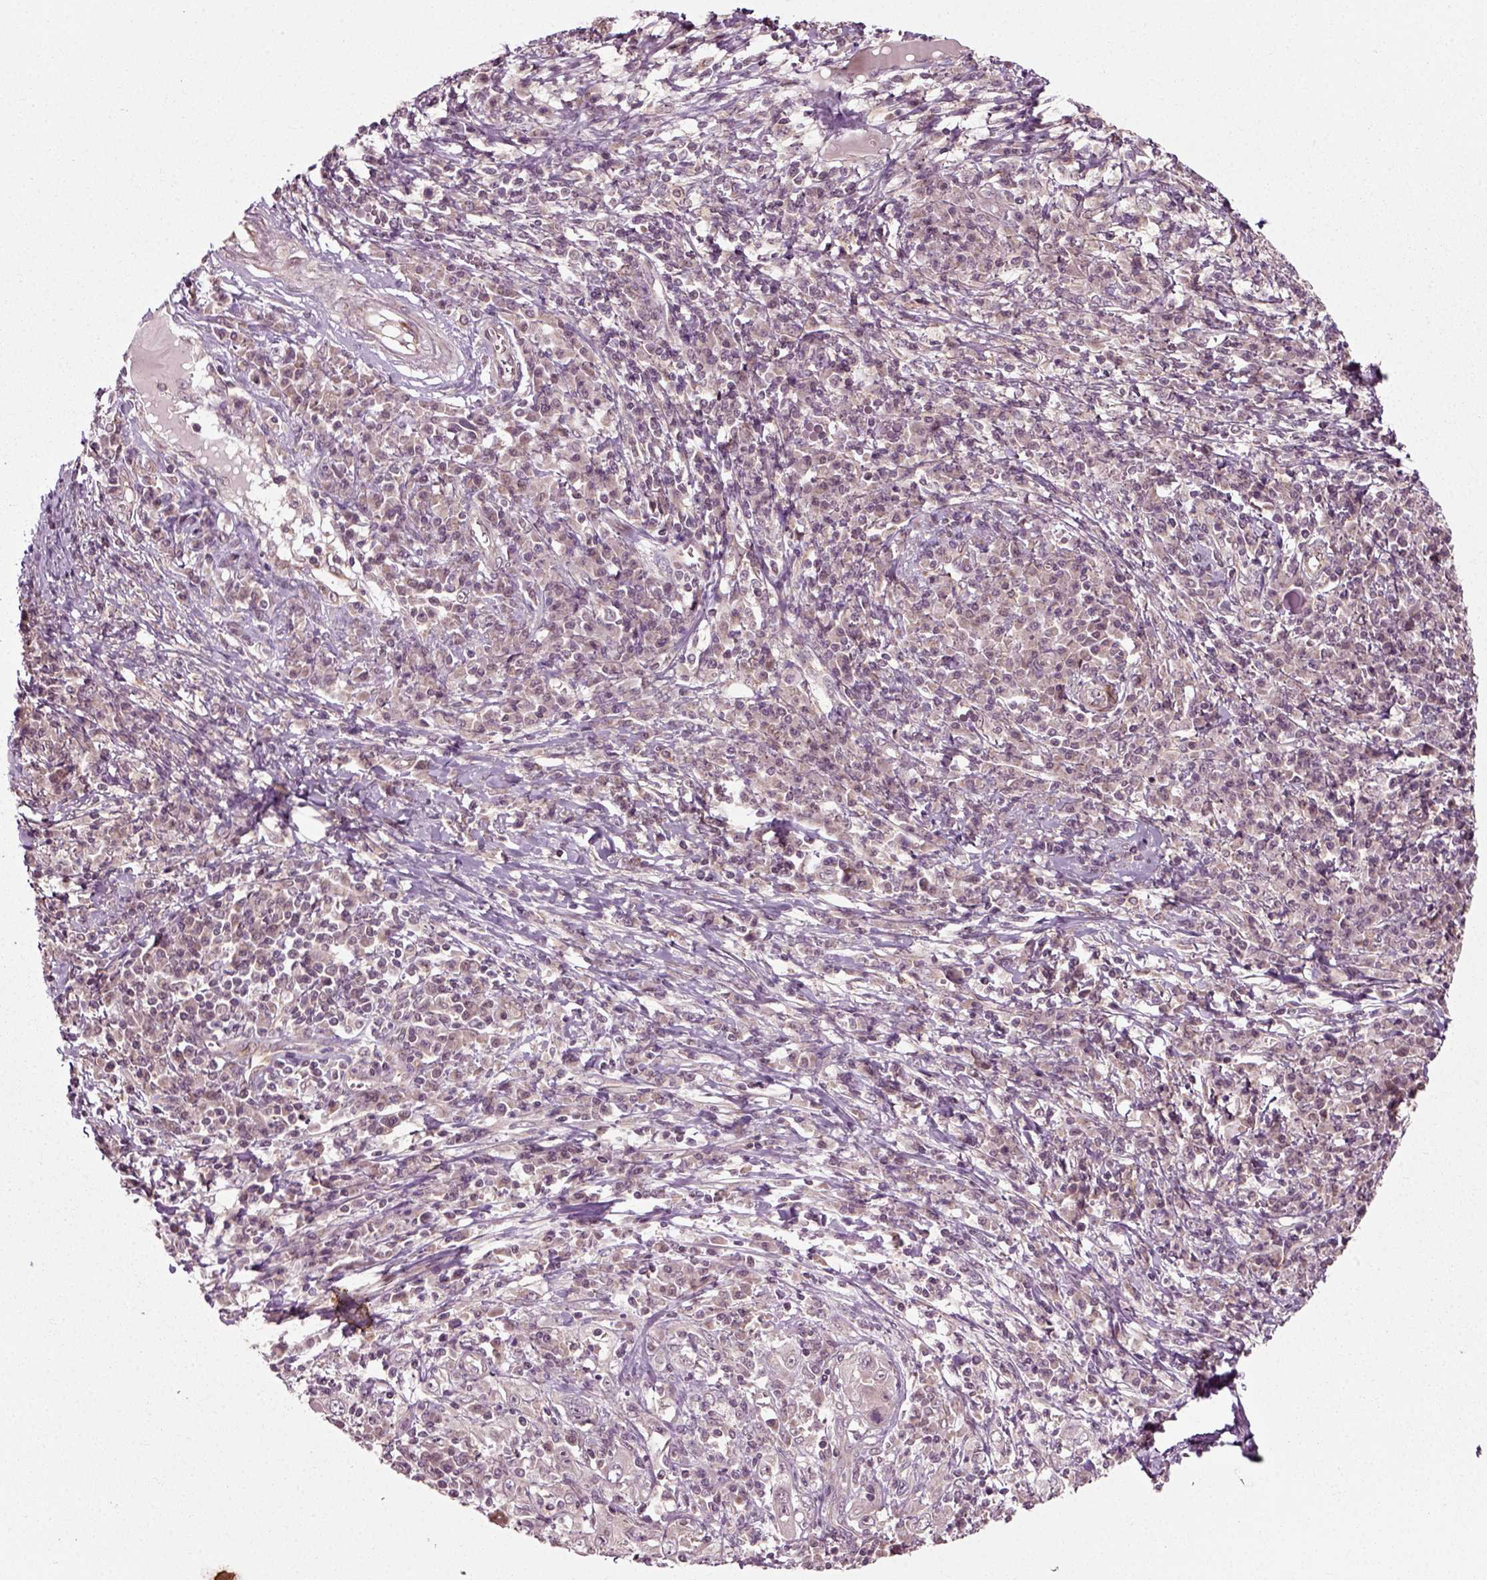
{"staining": {"intensity": "negative", "quantity": "none", "location": "none"}, "tissue": "cervical cancer", "cell_type": "Tumor cells", "image_type": "cancer", "snomed": [{"axis": "morphology", "description": "Squamous cell carcinoma, NOS"}, {"axis": "topography", "description": "Cervix"}], "caption": "This micrograph is of cervical cancer stained with IHC to label a protein in brown with the nuclei are counter-stained blue. There is no staining in tumor cells.", "gene": "PLCD3", "patient": {"sex": "female", "age": 46}}